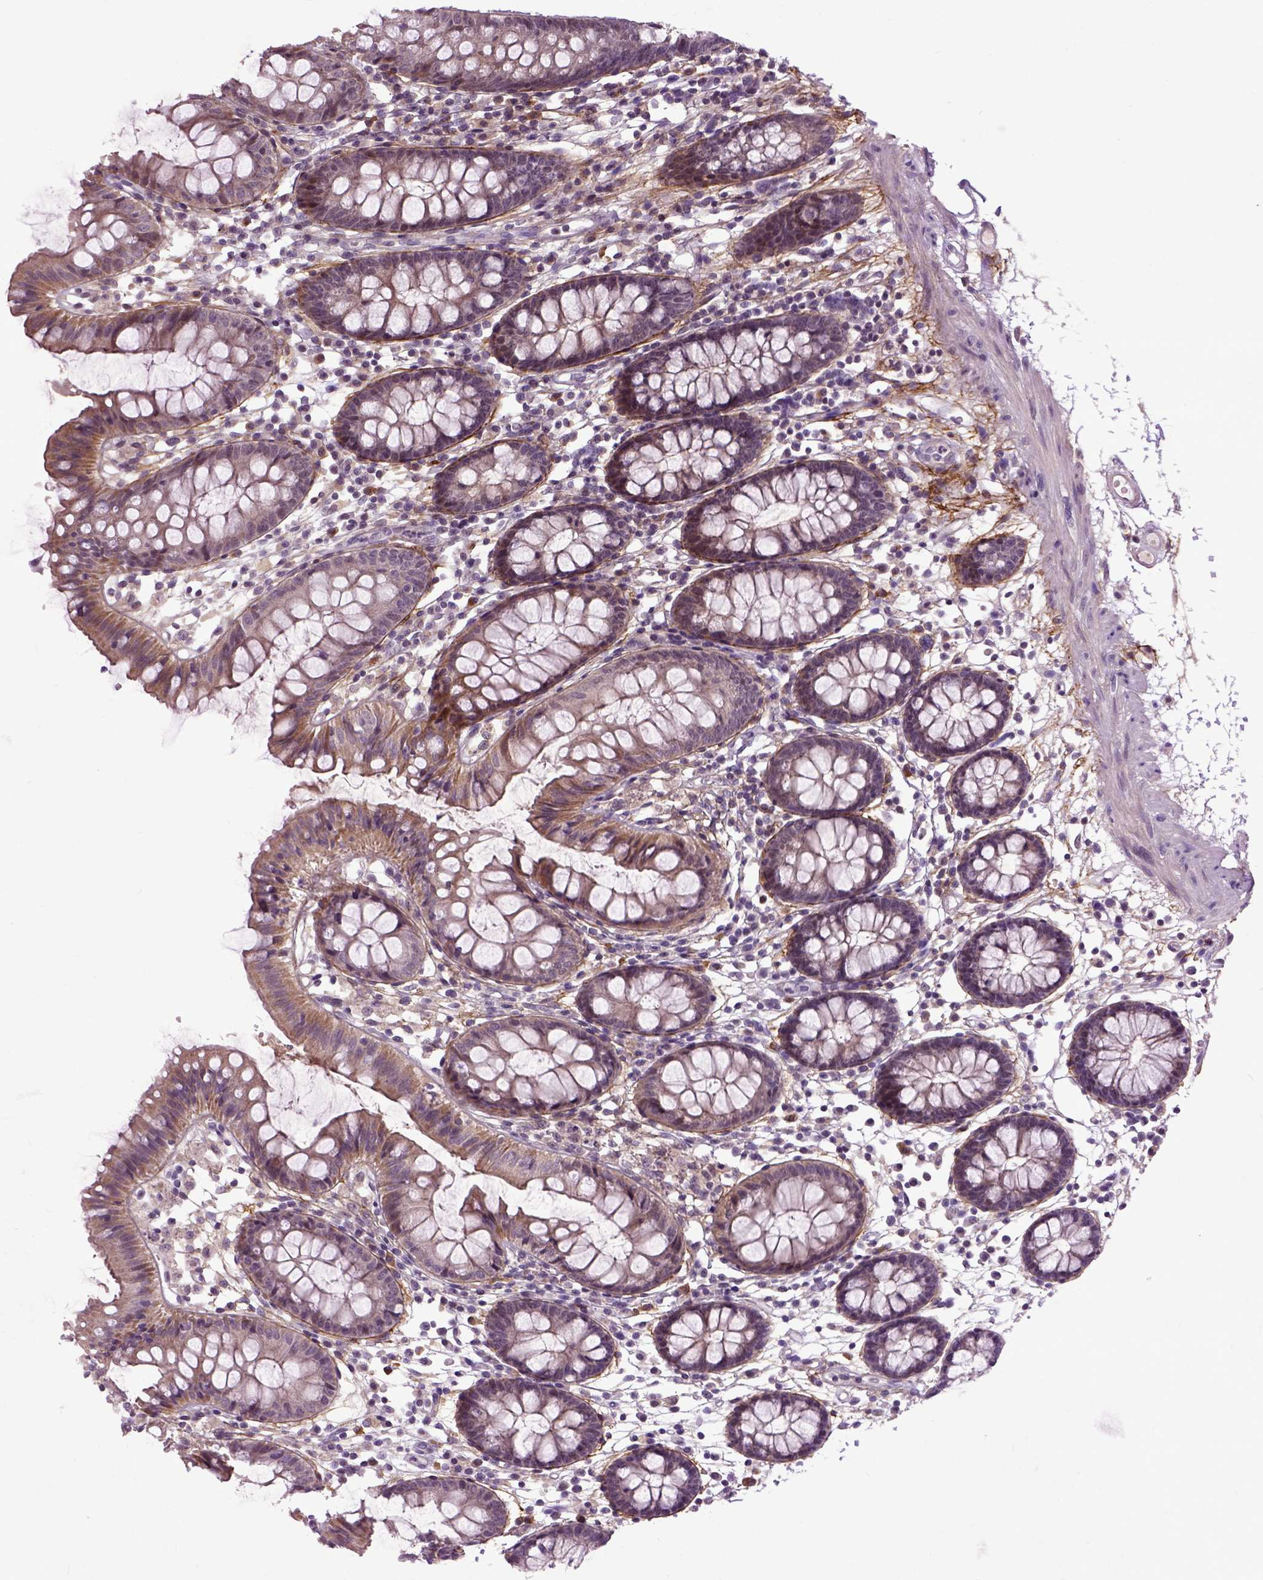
{"staining": {"intensity": "negative", "quantity": "none", "location": "none"}, "tissue": "colon", "cell_type": "Endothelial cells", "image_type": "normal", "snomed": [{"axis": "morphology", "description": "Normal tissue, NOS"}, {"axis": "topography", "description": "Colon"}], "caption": "Immunohistochemistry (IHC) of benign colon exhibits no staining in endothelial cells.", "gene": "EMILIN3", "patient": {"sex": "female", "age": 84}}